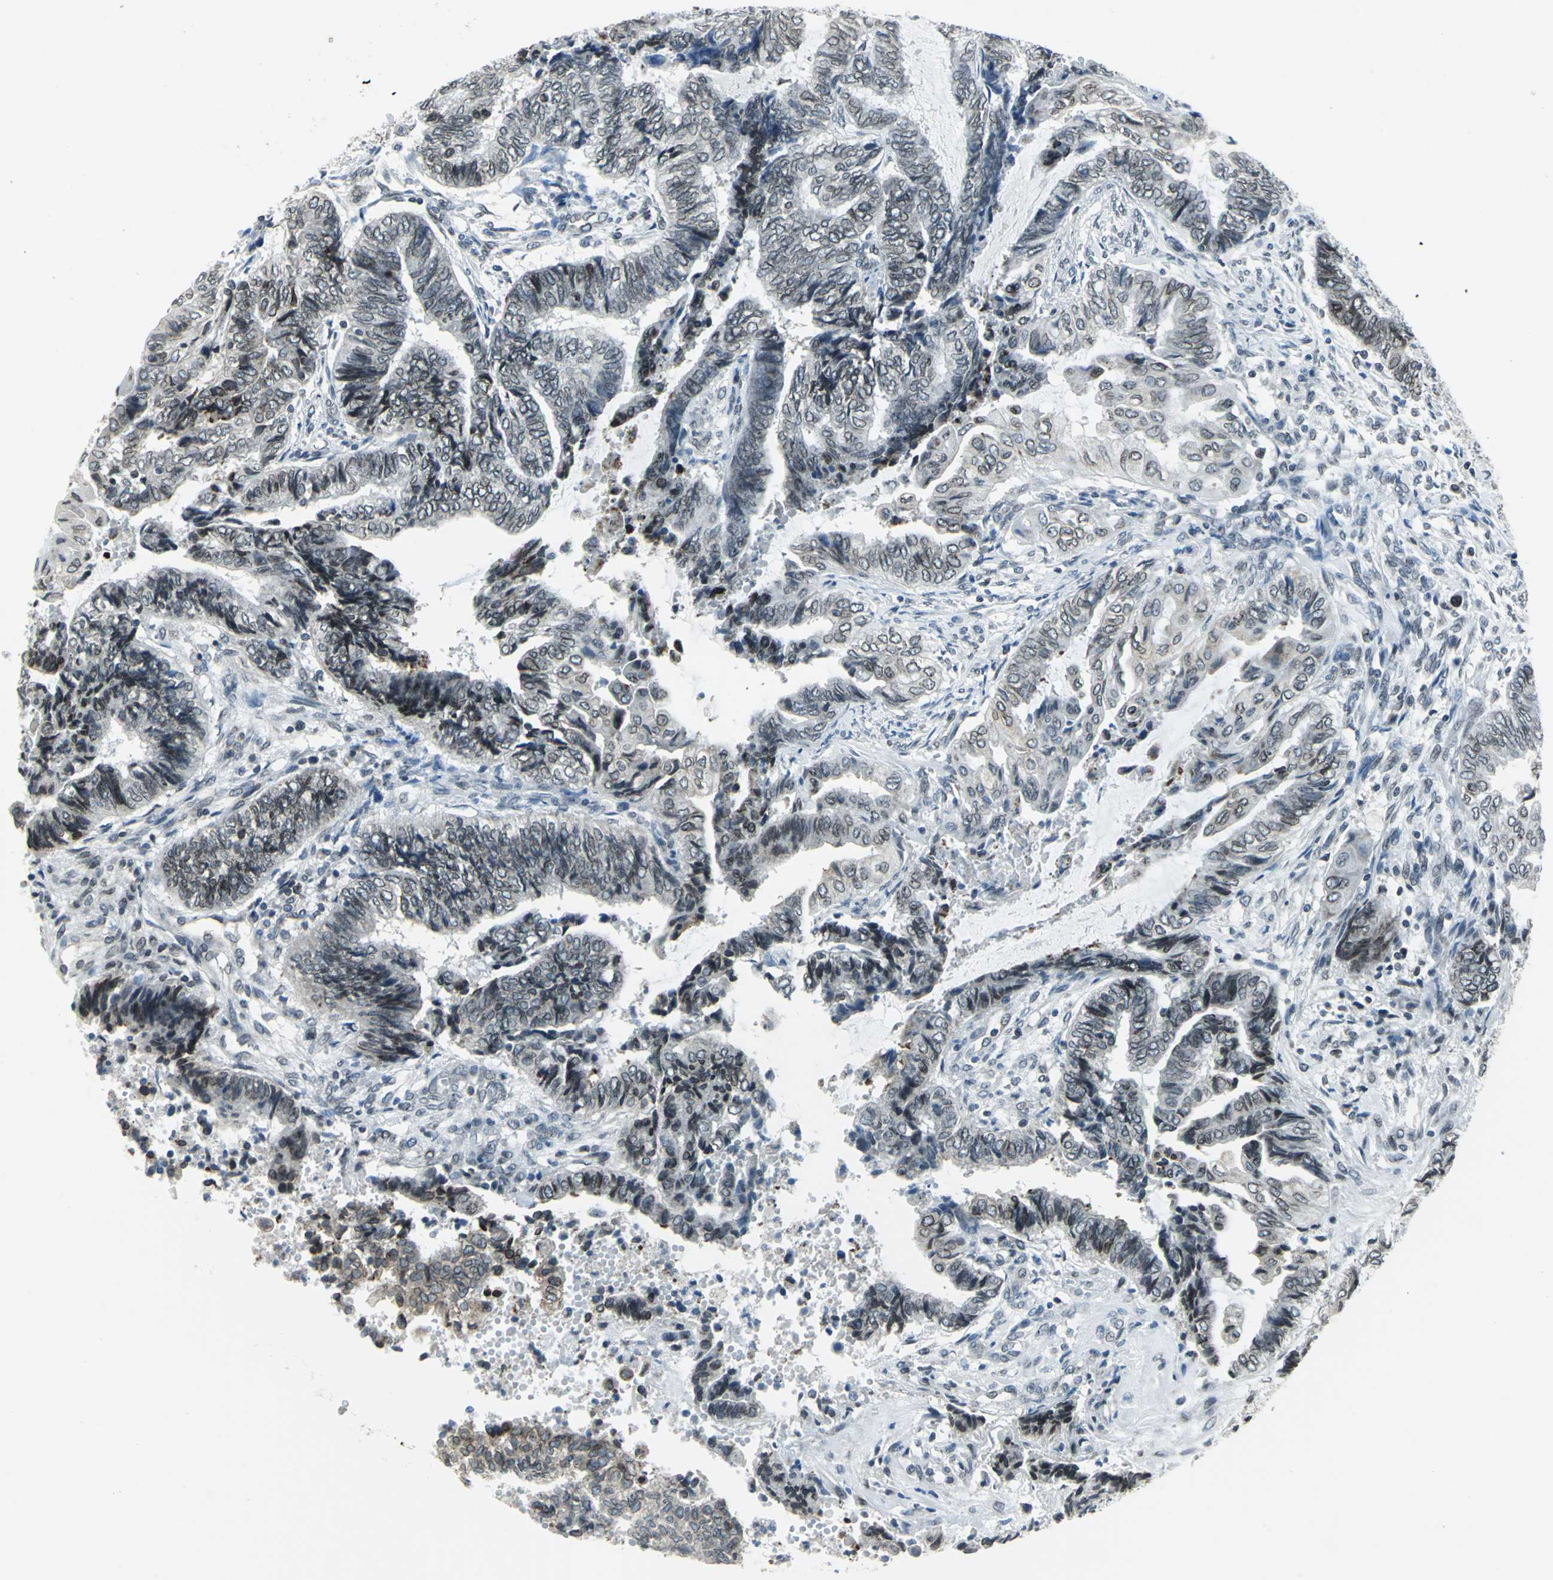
{"staining": {"intensity": "moderate", "quantity": "25%-75%", "location": "nuclear"}, "tissue": "endometrial cancer", "cell_type": "Tumor cells", "image_type": "cancer", "snomed": [{"axis": "morphology", "description": "Adenocarcinoma, NOS"}, {"axis": "topography", "description": "Uterus"}, {"axis": "topography", "description": "Endometrium"}], "caption": "The micrograph exhibits a brown stain indicating the presence of a protein in the nuclear of tumor cells in endometrial cancer (adenocarcinoma). (DAB (3,3'-diaminobenzidine) IHC with brightfield microscopy, high magnification).", "gene": "SNUPN", "patient": {"sex": "female", "age": 70}}